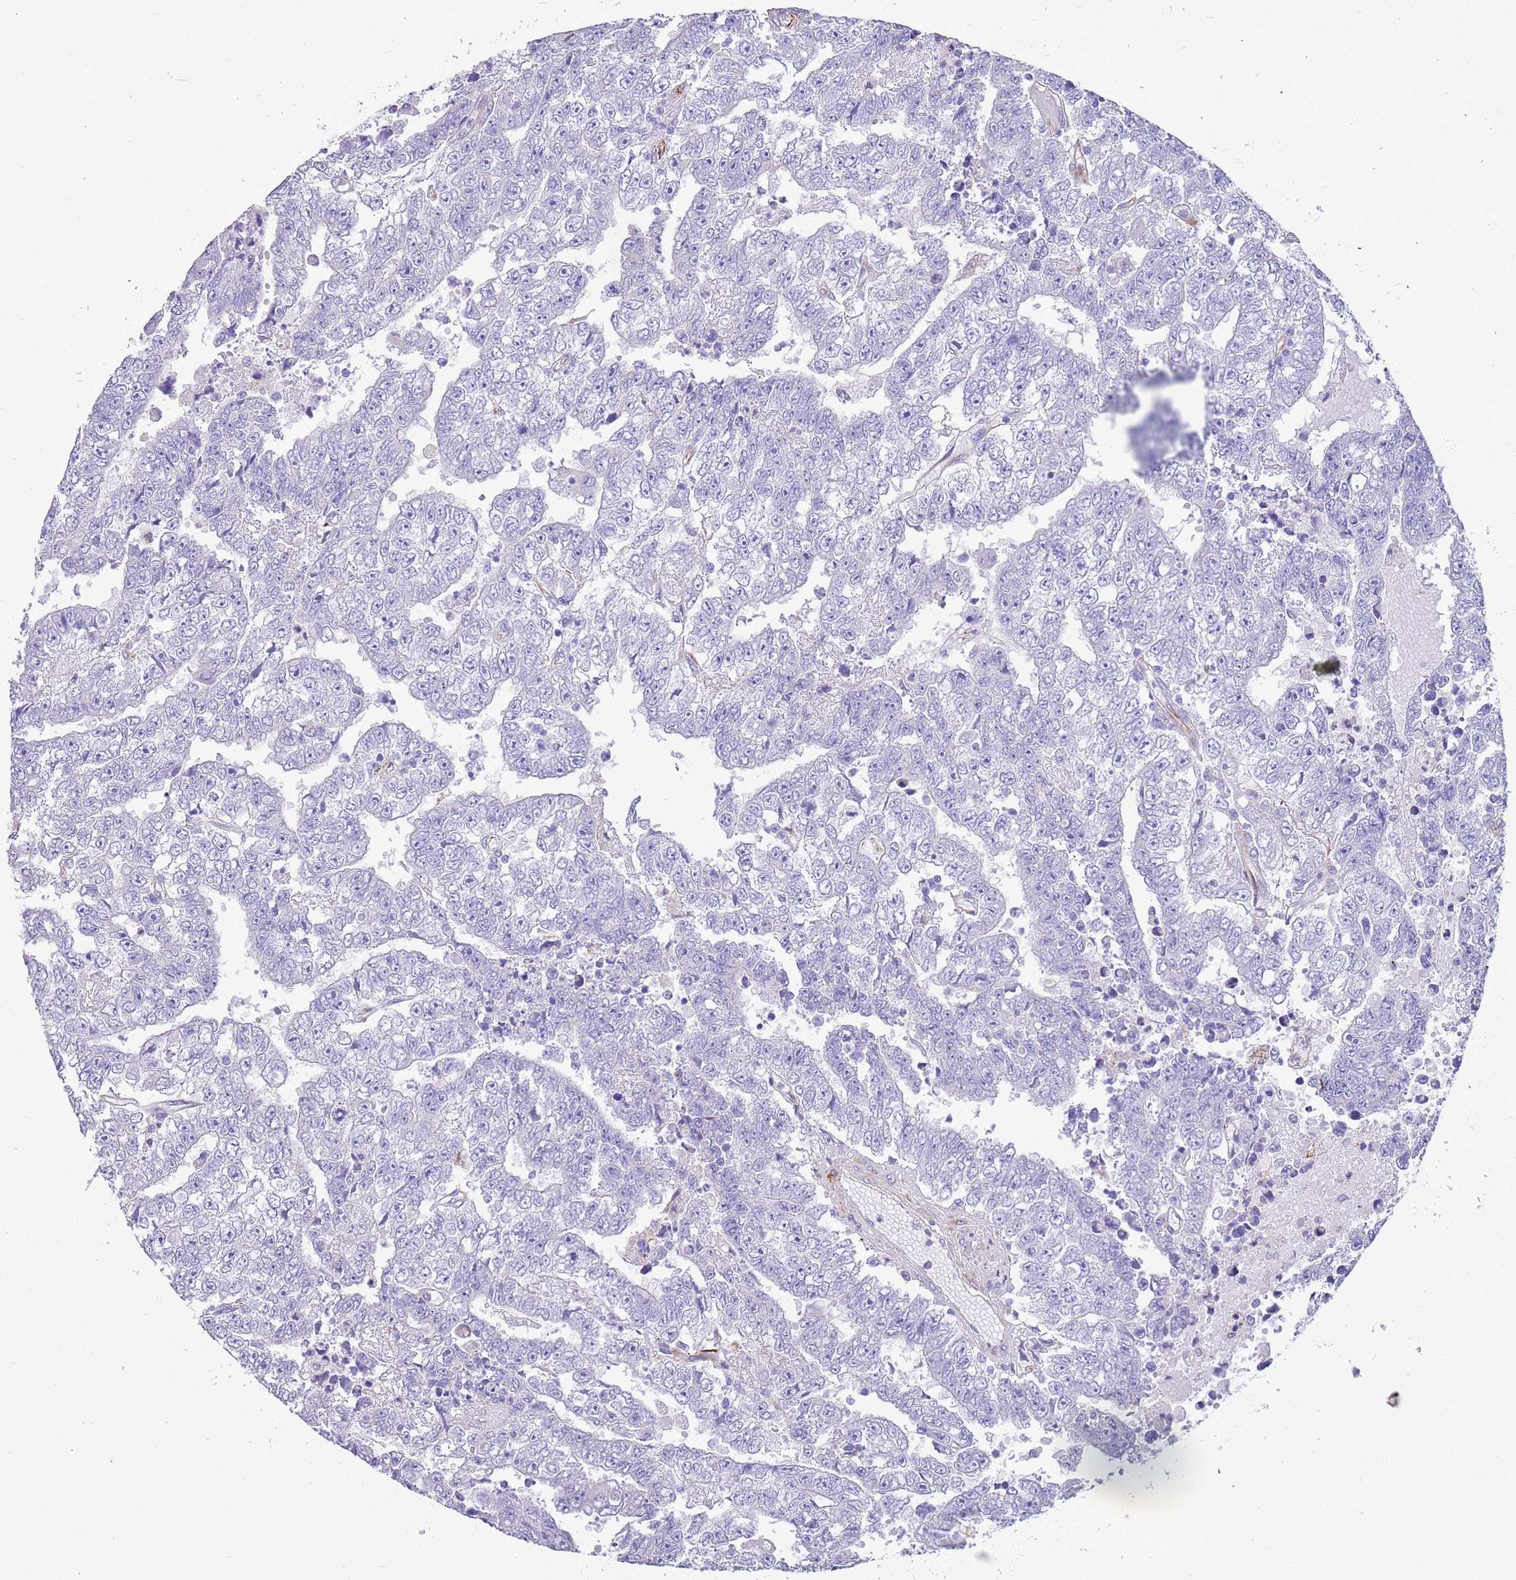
{"staining": {"intensity": "negative", "quantity": "none", "location": "none"}, "tissue": "testis cancer", "cell_type": "Tumor cells", "image_type": "cancer", "snomed": [{"axis": "morphology", "description": "Carcinoma, Embryonal, NOS"}, {"axis": "topography", "description": "Testis"}], "caption": "Tumor cells are negative for brown protein staining in testis embryonal carcinoma.", "gene": "ZDHHC1", "patient": {"sex": "male", "age": 25}}